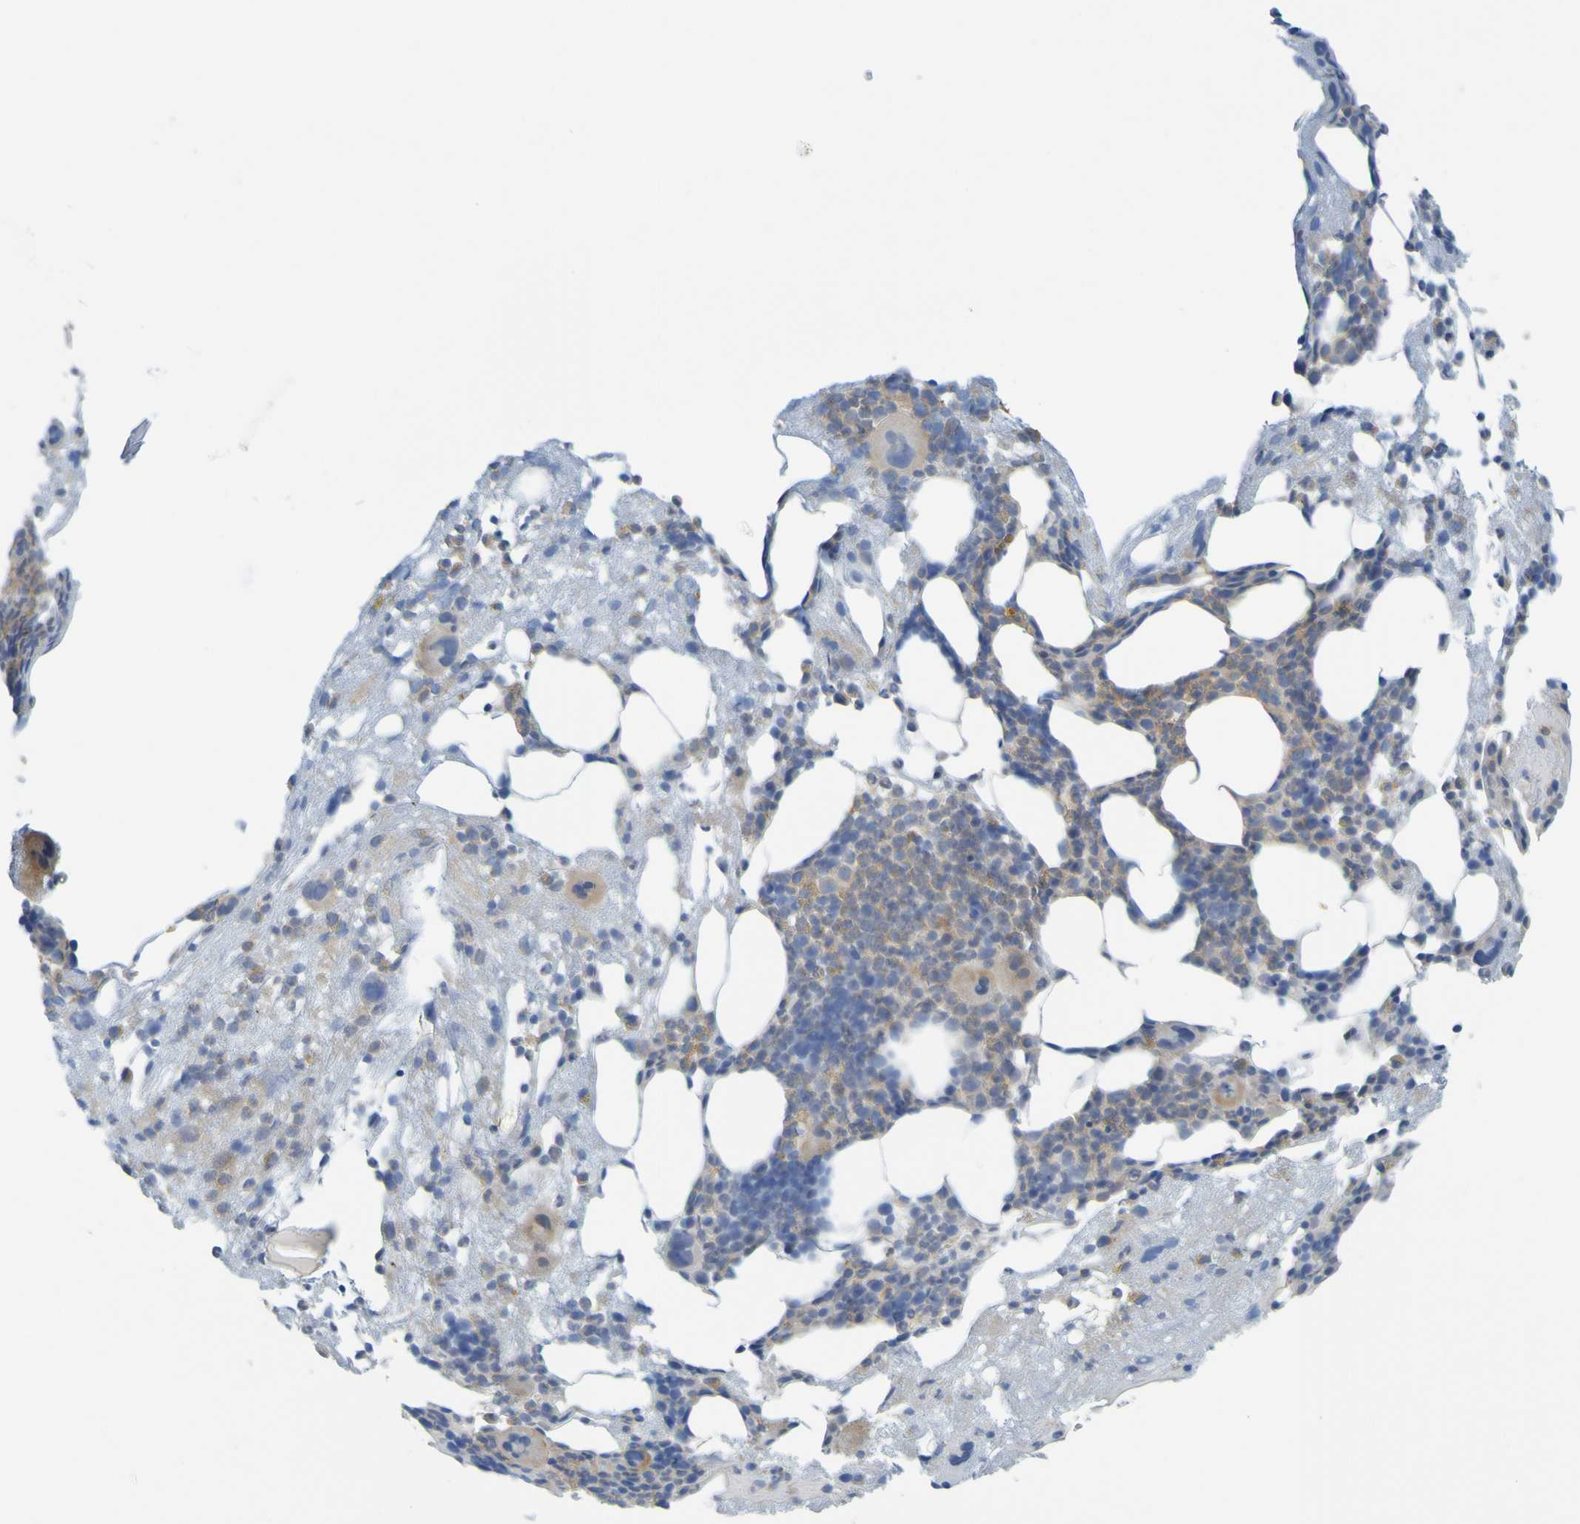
{"staining": {"intensity": "moderate", "quantity": "<25%", "location": "cytoplasmic/membranous"}, "tissue": "bone marrow", "cell_type": "Hematopoietic cells", "image_type": "normal", "snomed": [{"axis": "morphology", "description": "Normal tissue, NOS"}, {"axis": "morphology", "description": "Inflammation, NOS"}, {"axis": "topography", "description": "Bone marrow"}], "caption": "Immunohistochemistry (IHC) image of unremarkable bone marrow: bone marrow stained using IHC exhibits low levels of moderate protein expression localized specifically in the cytoplasmic/membranous of hematopoietic cells, appearing as a cytoplasmic/membranous brown color.", "gene": "APPL1", "patient": {"sex": "male", "age": 43}}